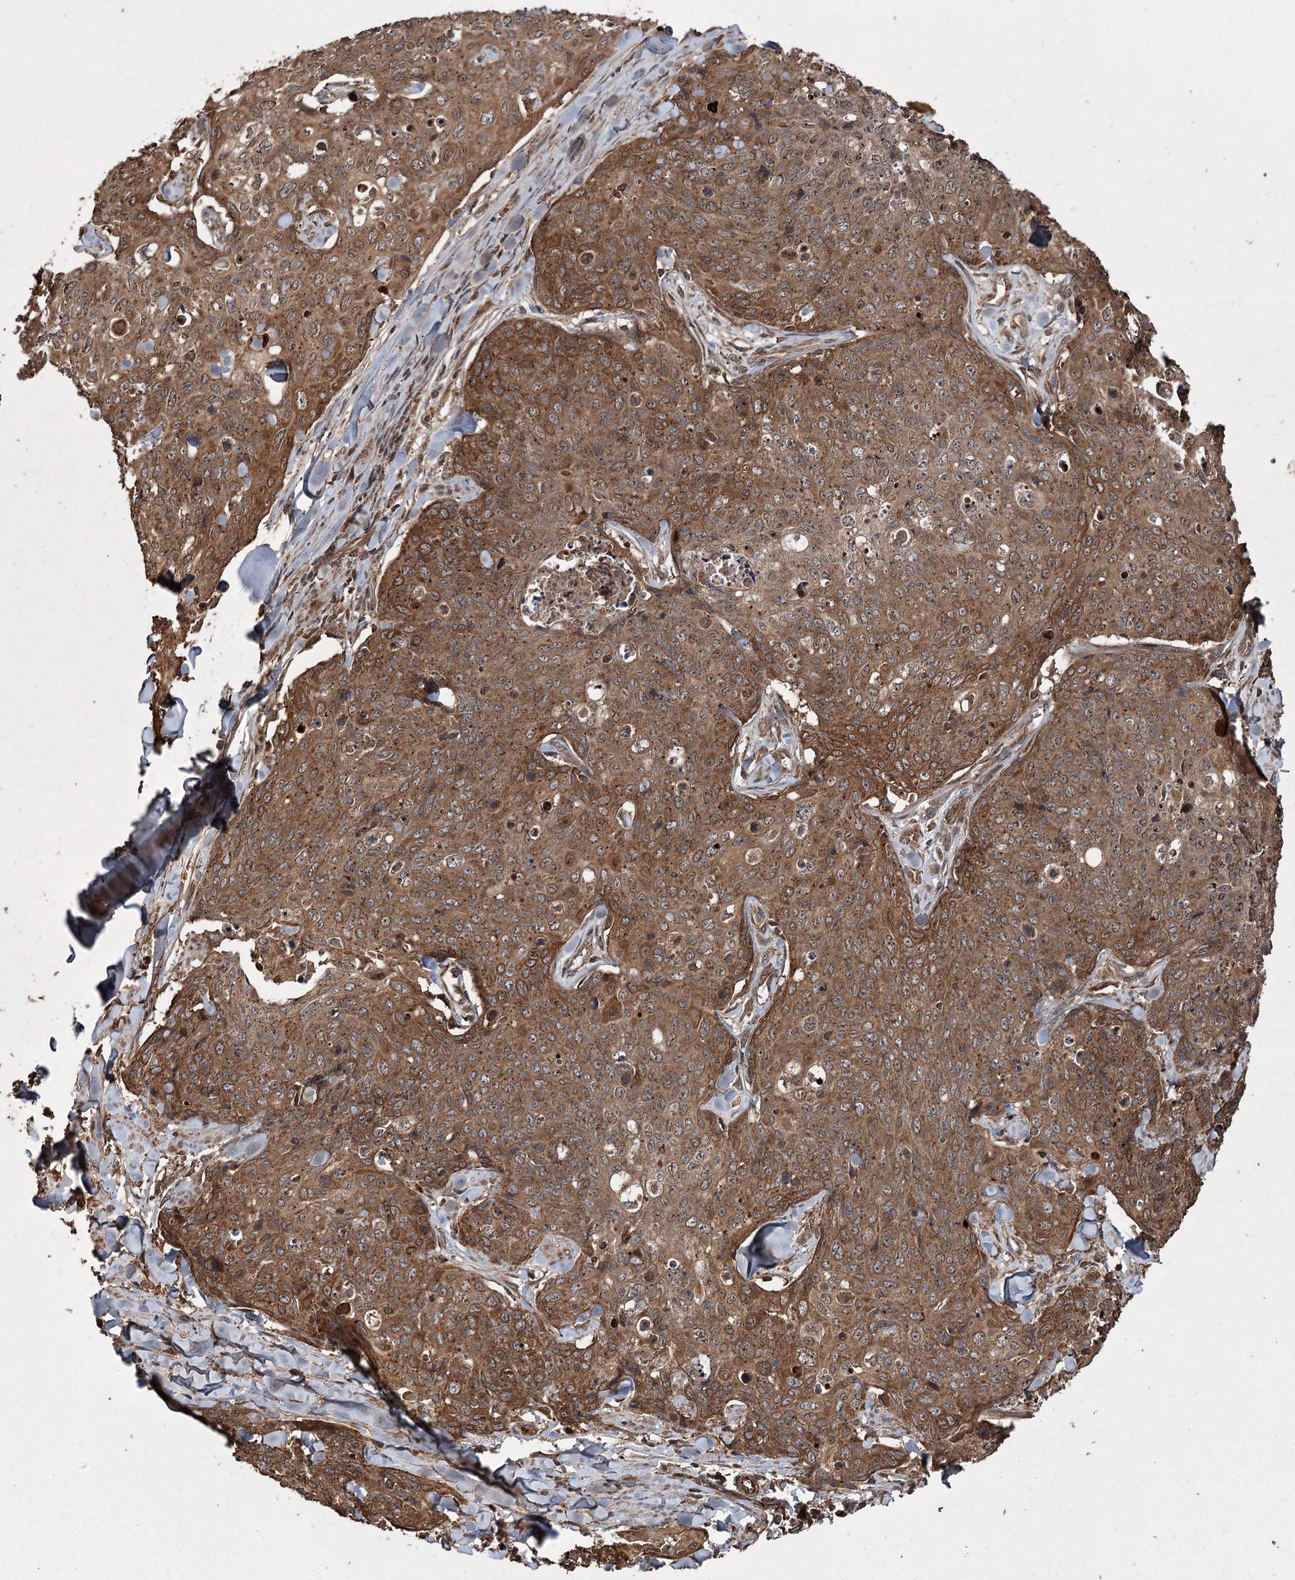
{"staining": {"intensity": "moderate", "quantity": ">75%", "location": "cytoplasmic/membranous"}, "tissue": "skin cancer", "cell_type": "Tumor cells", "image_type": "cancer", "snomed": [{"axis": "morphology", "description": "Squamous cell carcinoma, NOS"}, {"axis": "topography", "description": "Skin"}, {"axis": "topography", "description": "Vulva"}], "caption": "High-magnification brightfield microscopy of skin squamous cell carcinoma stained with DAB (3,3'-diaminobenzidine) (brown) and counterstained with hematoxylin (blue). tumor cells exhibit moderate cytoplasmic/membranous expression is identified in approximately>75% of cells.", "gene": "RPAP3", "patient": {"sex": "female", "age": 85}}